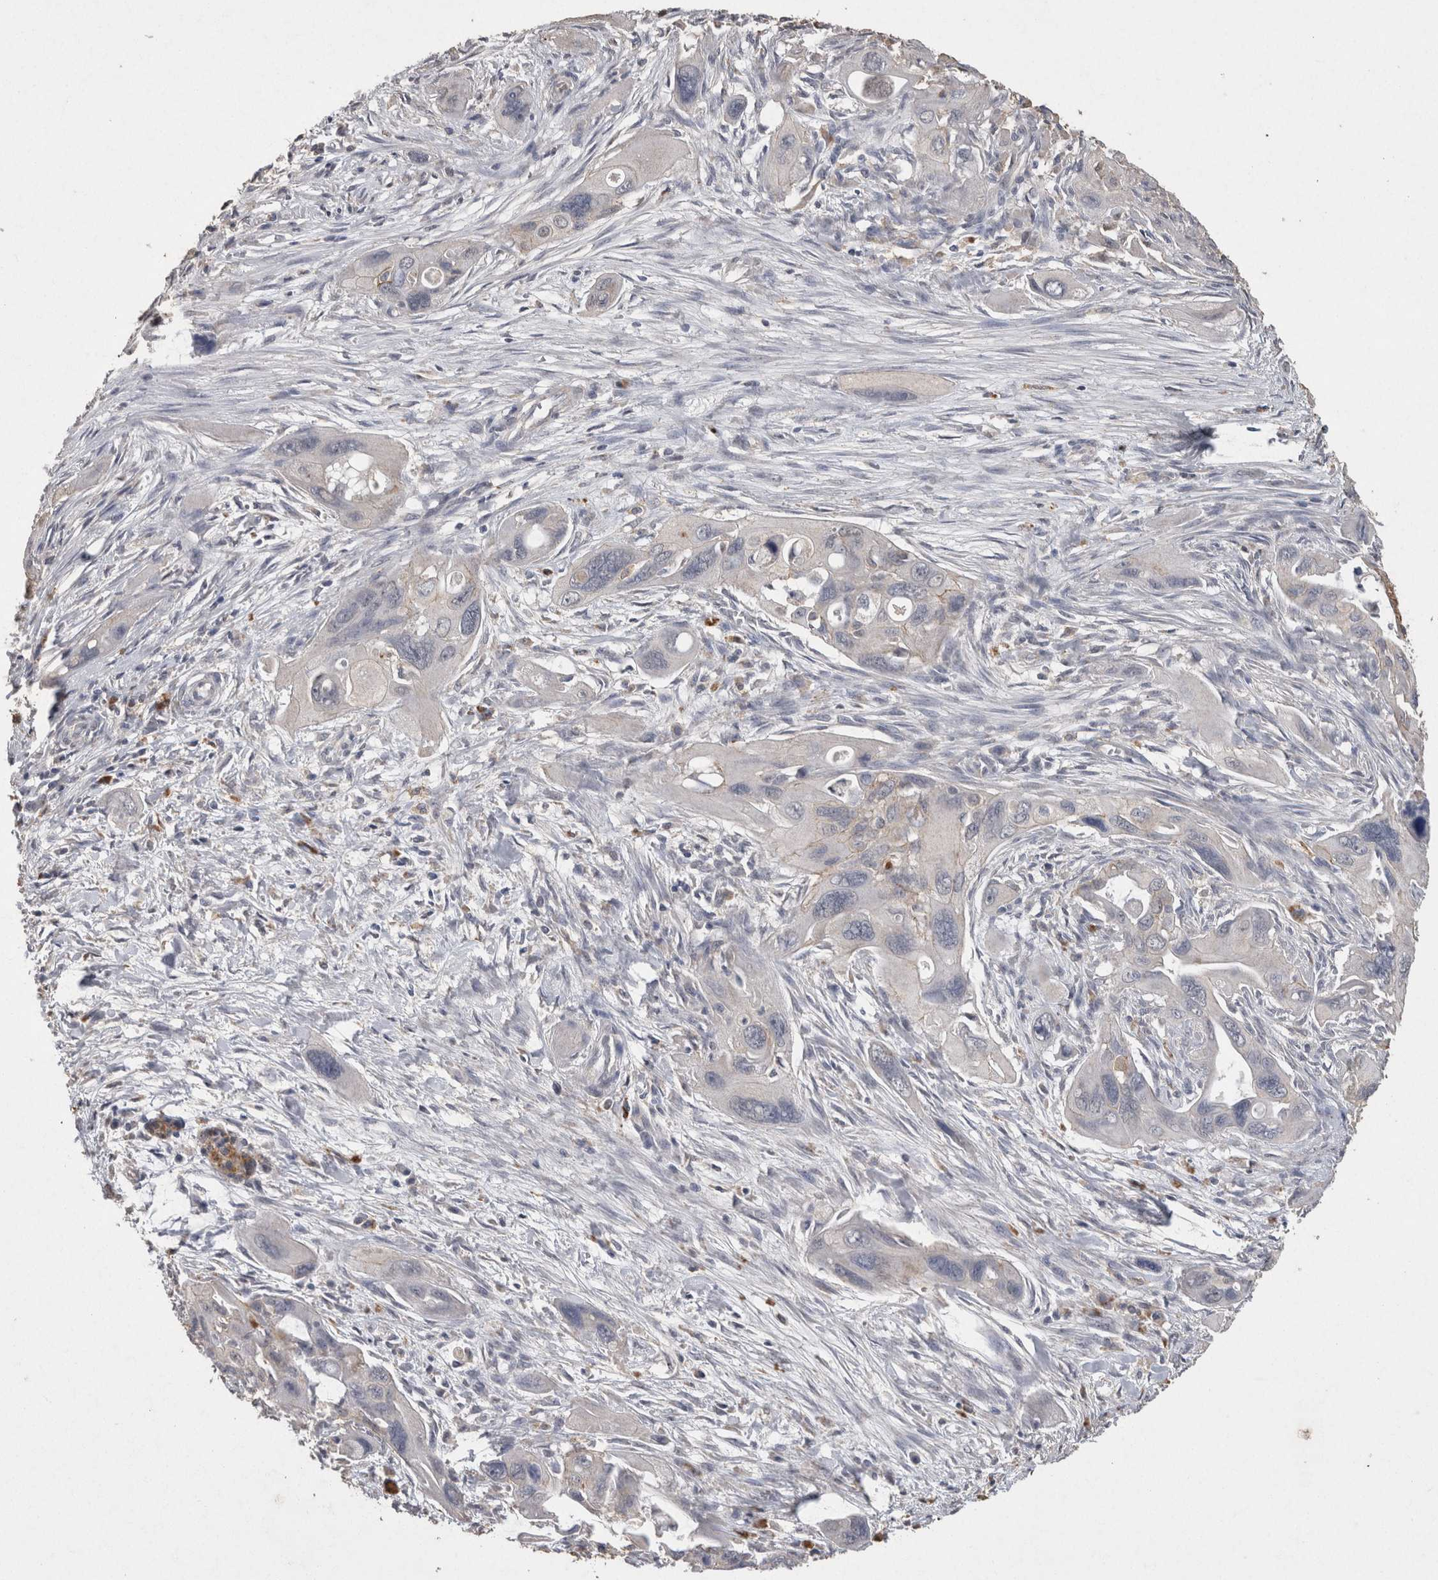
{"staining": {"intensity": "weak", "quantity": "<25%", "location": "cytoplasmic/membranous"}, "tissue": "pancreatic cancer", "cell_type": "Tumor cells", "image_type": "cancer", "snomed": [{"axis": "morphology", "description": "Adenocarcinoma, NOS"}, {"axis": "topography", "description": "Pancreas"}], "caption": "Immunohistochemistry (IHC) photomicrograph of human pancreatic adenocarcinoma stained for a protein (brown), which demonstrates no positivity in tumor cells.", "gene": "CNTFR", "patient": {"sex": "male", "age": 73}}